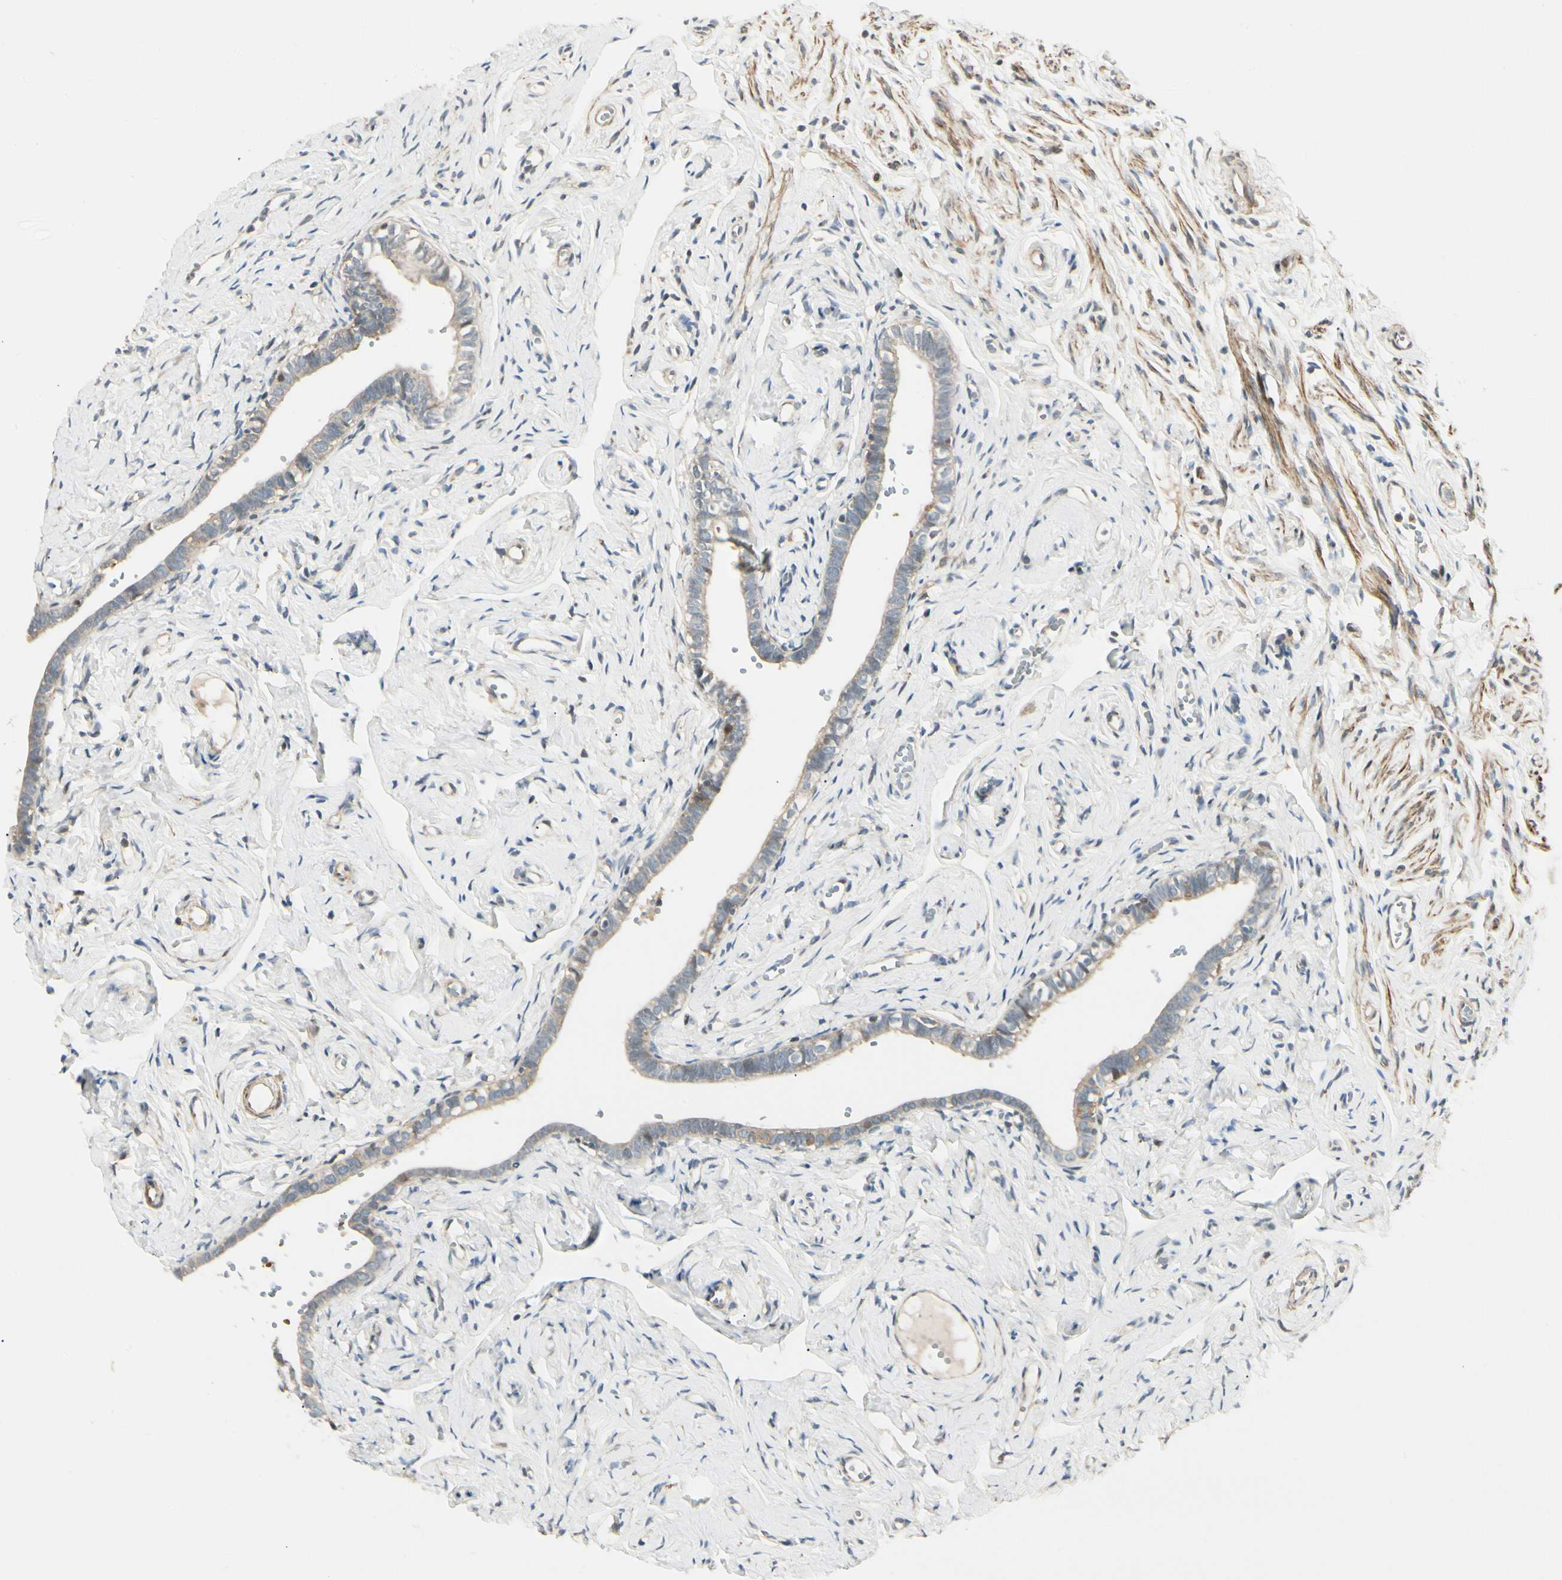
{"staining": {"intensity": "weak", "quantity": ">75%", "location": "cytoplasmic/membranous"}, "tissue": "fallopian tube", "cell_type": "Glandular cells", "image_type": "normal", "snomed": [{"axis": "morphology", "description": "Normal tissue, NOS"}, {"axis": "topography", "description": "Fallopian tube"}], "caption": "Fallopian tube stained with immunohistochemistry (IHC) shows weak cytoplasmic/membranous positivity in approximately >75% of glandular cells. (DAB IHC with brightfield microscopy, high magnification).", "gene": "P4HA3", "patient": {"sex": "female", "age": 71}}